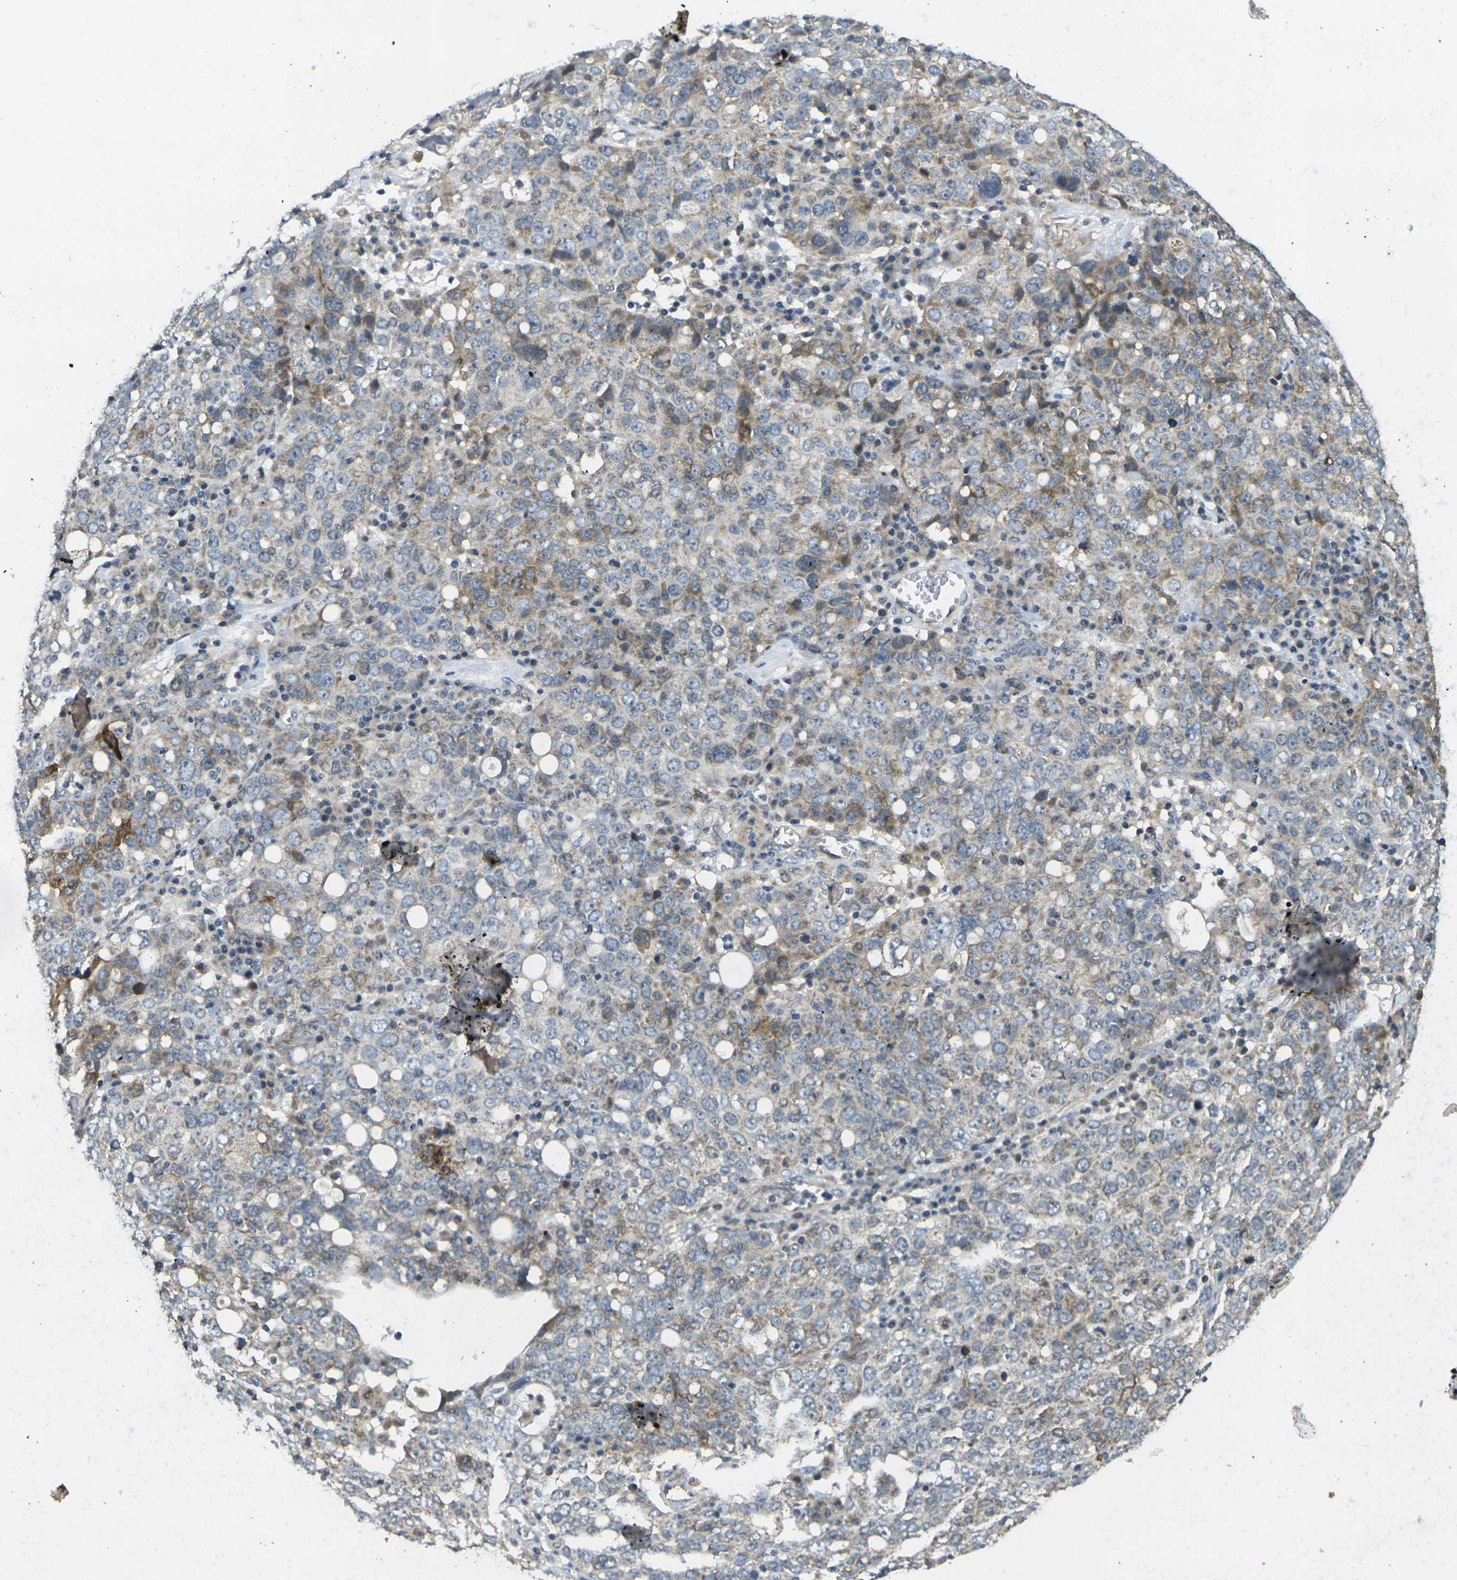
{"staining": {"intensity": "moderate", "quantity": "<25%", "location": "cytoplasmic/membranous"}, "tissue": "ovarian cancer", "cell_type": "Tumor cells", "image_type": "cancer", "snomed": [{"axis": "morphology", "description": "Carcinoma, endometroid"}, {"axis": "topography", "description": "Ovary"}], "caption": "Endometroid carcinoma (ovarian) stained for a protein displays moderate cytoplasmic/membranous positivity in tumor cells.", "gene": "MINAR2", "patient": {"sex": "female", "age": 62}}